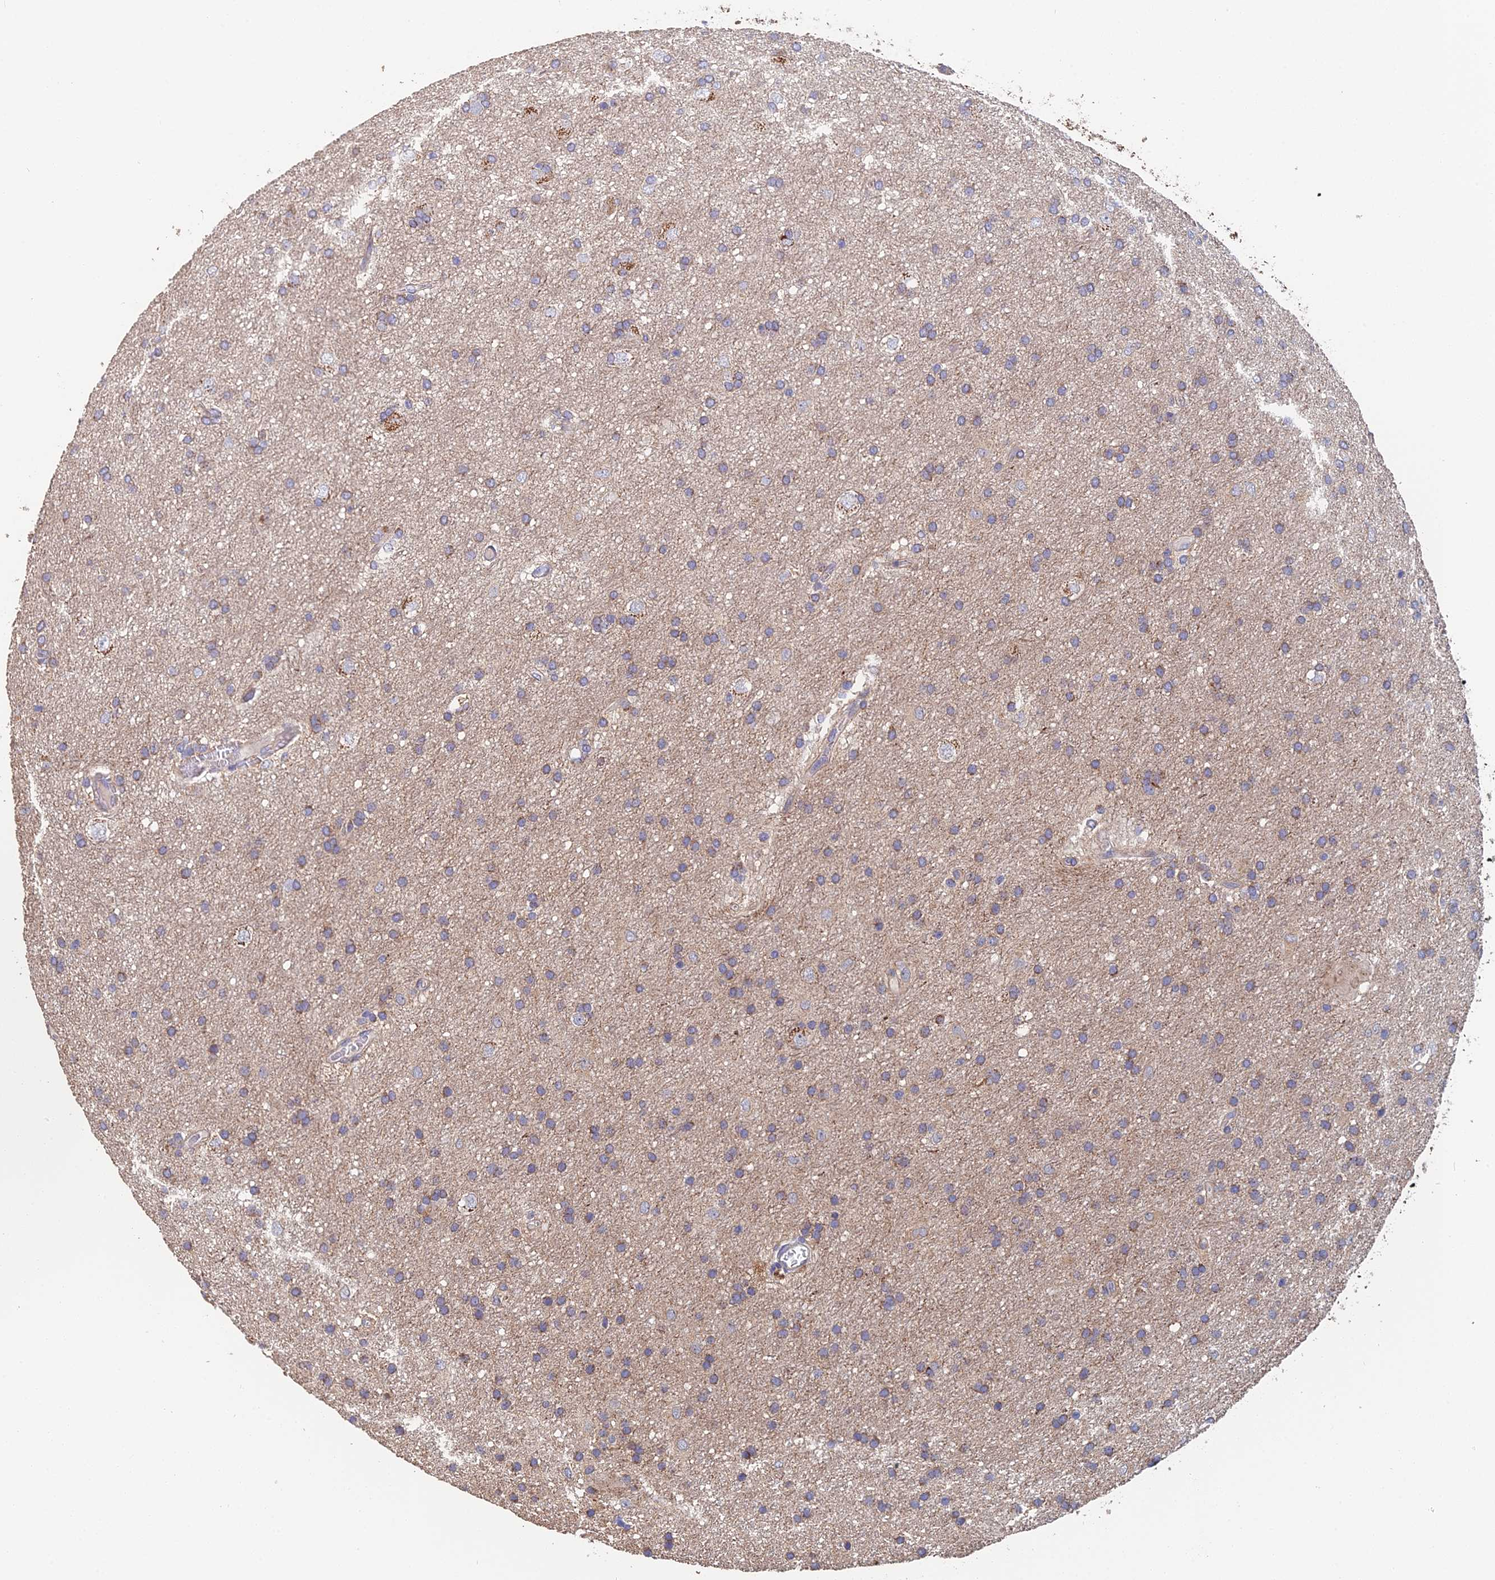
{"staining": {"intensity": "weak", "quantity": "25%-75%", "location": "cytoplasmic/membranous"}, "tissue": "glioma", "cell_type": "Tumor cells", "image_type": "cancer", "snomed": [{"axis": "morphology", "description": "Glioma, malignant, Low grade"}, {"axis": "topography", "description": "Brain"}], "caption": "Immunohistochemistry (IHC) of human low-grade glioma (malignant) displays low levels of weak cytoplasmic/membranous positivity in approximately 25%-75% of tumor cells. (DAB = brown stain, brightfield microscopy at high magnification).", "gene": "ECSIT", "patient": {"sex": "male", "age": 66}}